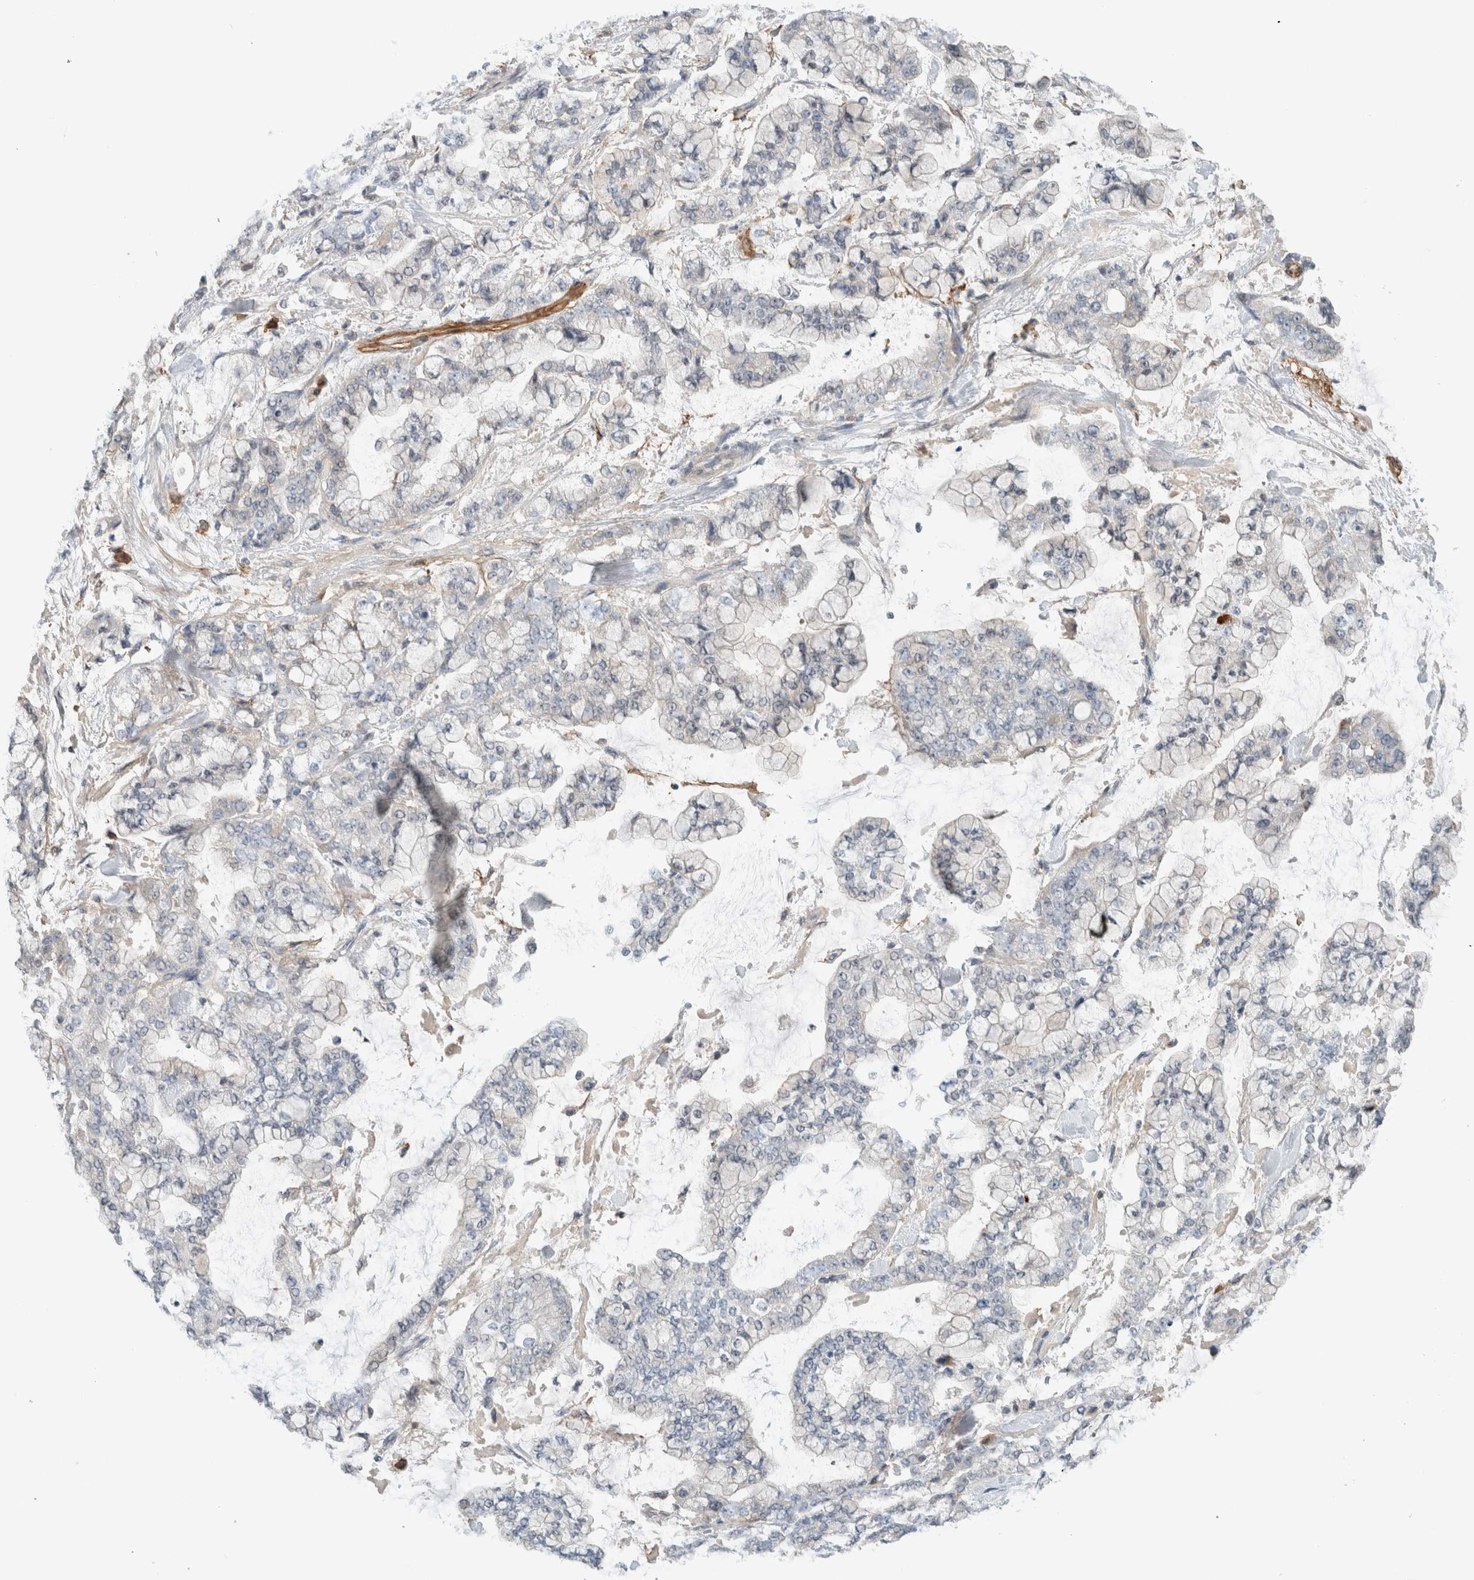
{"staining": {"intensity": "negative", "quantity": "none", "location": "none"}, "tissue": "stomach cancer", "cell_type": "Tumor cells", "image_type": "cancer", "snomed": [{"axis": "morphology", "description": "Normal tissue, NOS"}, {"axis": "morphology", "description": "Adenocarcinoma, NOS"}, {"axis": "topography", "description": "Stomach, upper"}, {"axis": "topography", "description": "Stomach"}], "caption": "DAB immunohistochemical staining of human stomach cancer (adenocarcinoma) reveals no significant expression in tumor cells.", "gene": "ERCC6L2", "patient": {"sex": "male", "age": 76}}